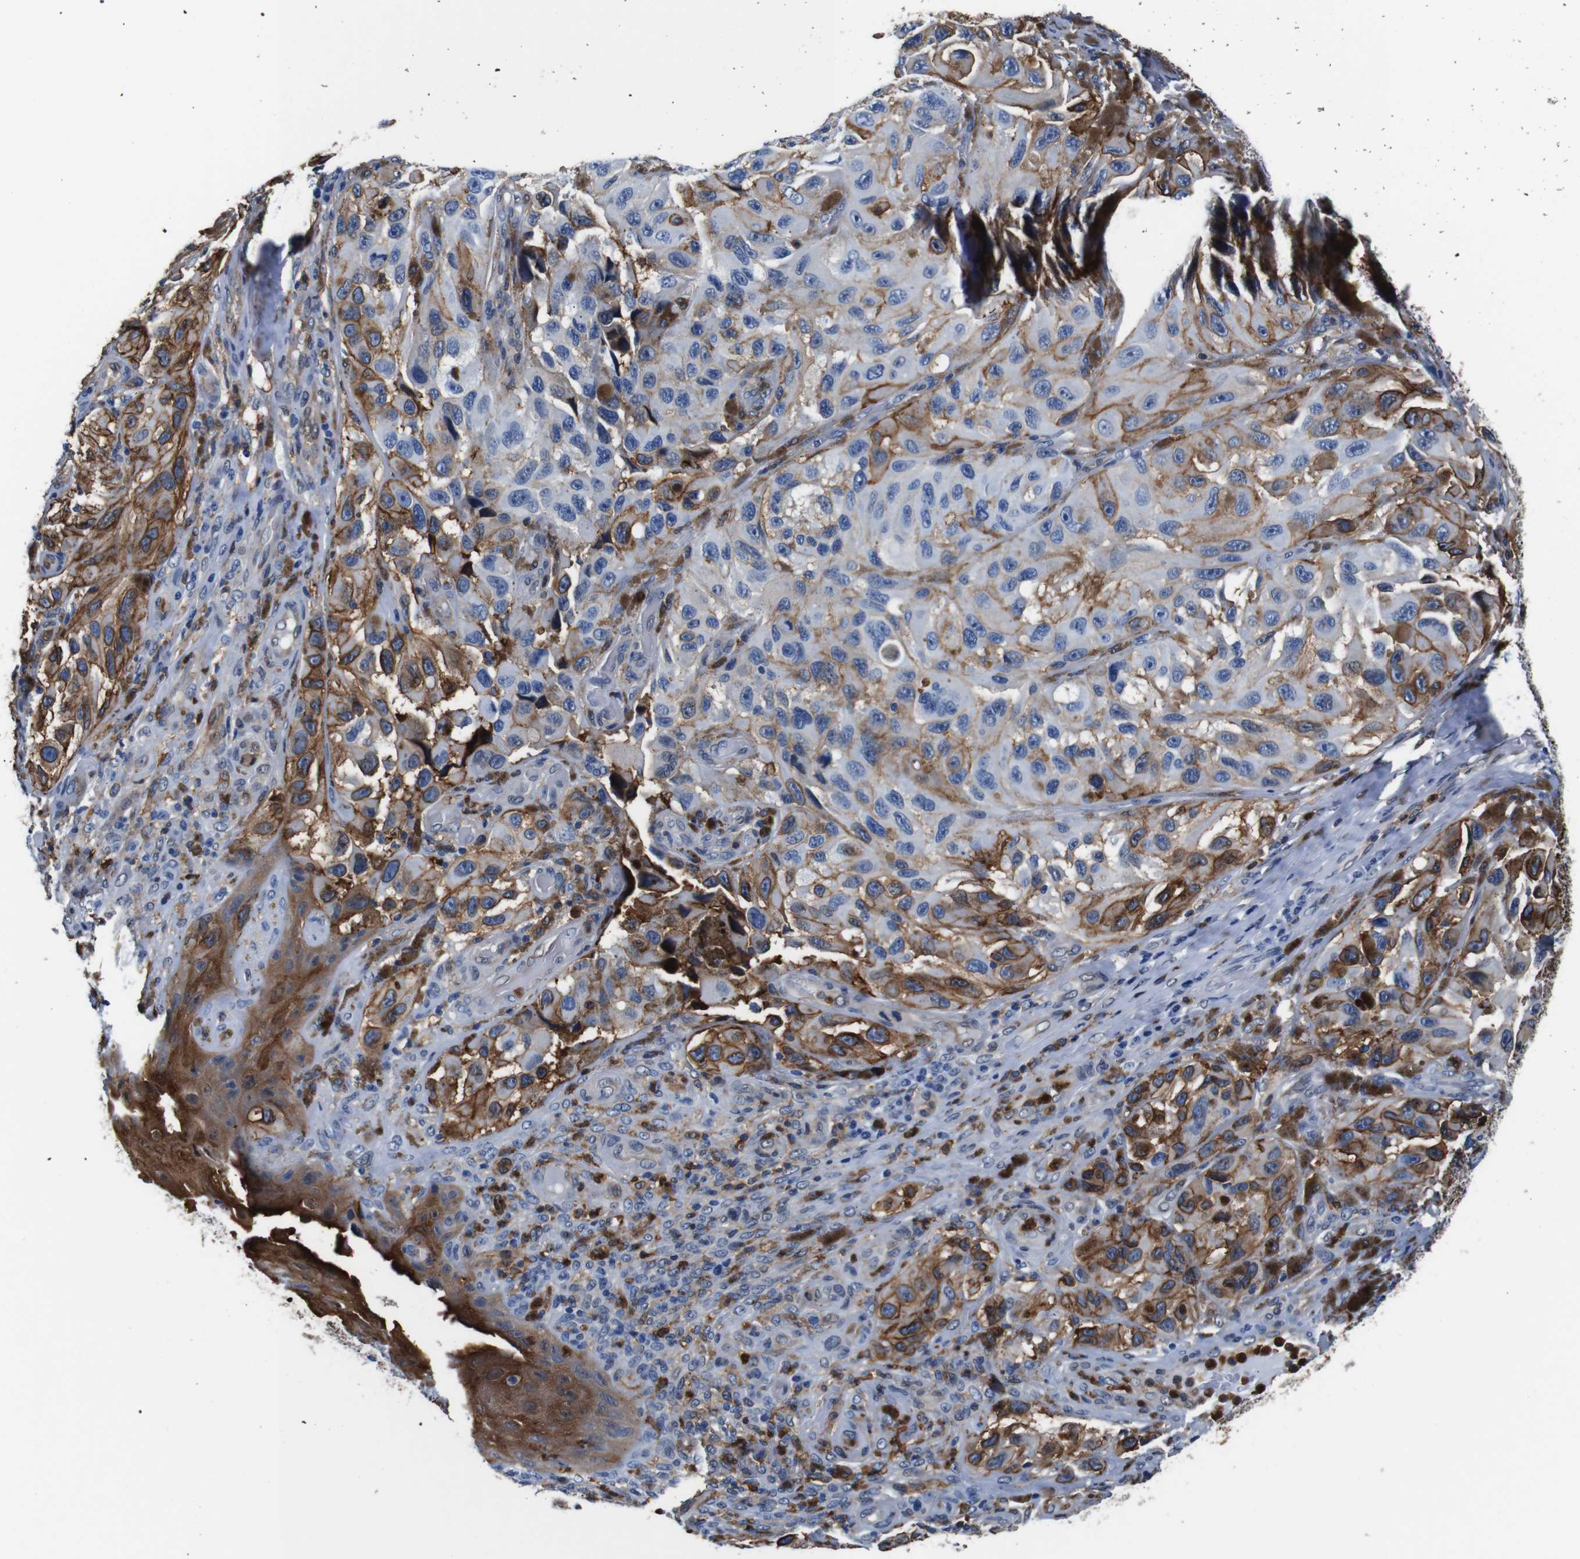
{"staining": {"intensity": "moderate", "quantity": "25%-75%", "location": "cytoplasmic/membranous"}, "tissue": "melanoma", "cell_type": "Tumor cells", "image_type": "cancer", "snomed": [{"axis": "morphology", "description": "Malignant melanoma, NOS"}, {"axis": "topography", "description": "Skin"}], "caption": "Melanoma was stained to show a protein in brown. There is medium levels of moderate cytoplasmic/membranous expression in approximately 25%-75% of tumor cells.", "gene": "ANXA1", "patient": {"sex": "female", "age": 73}}